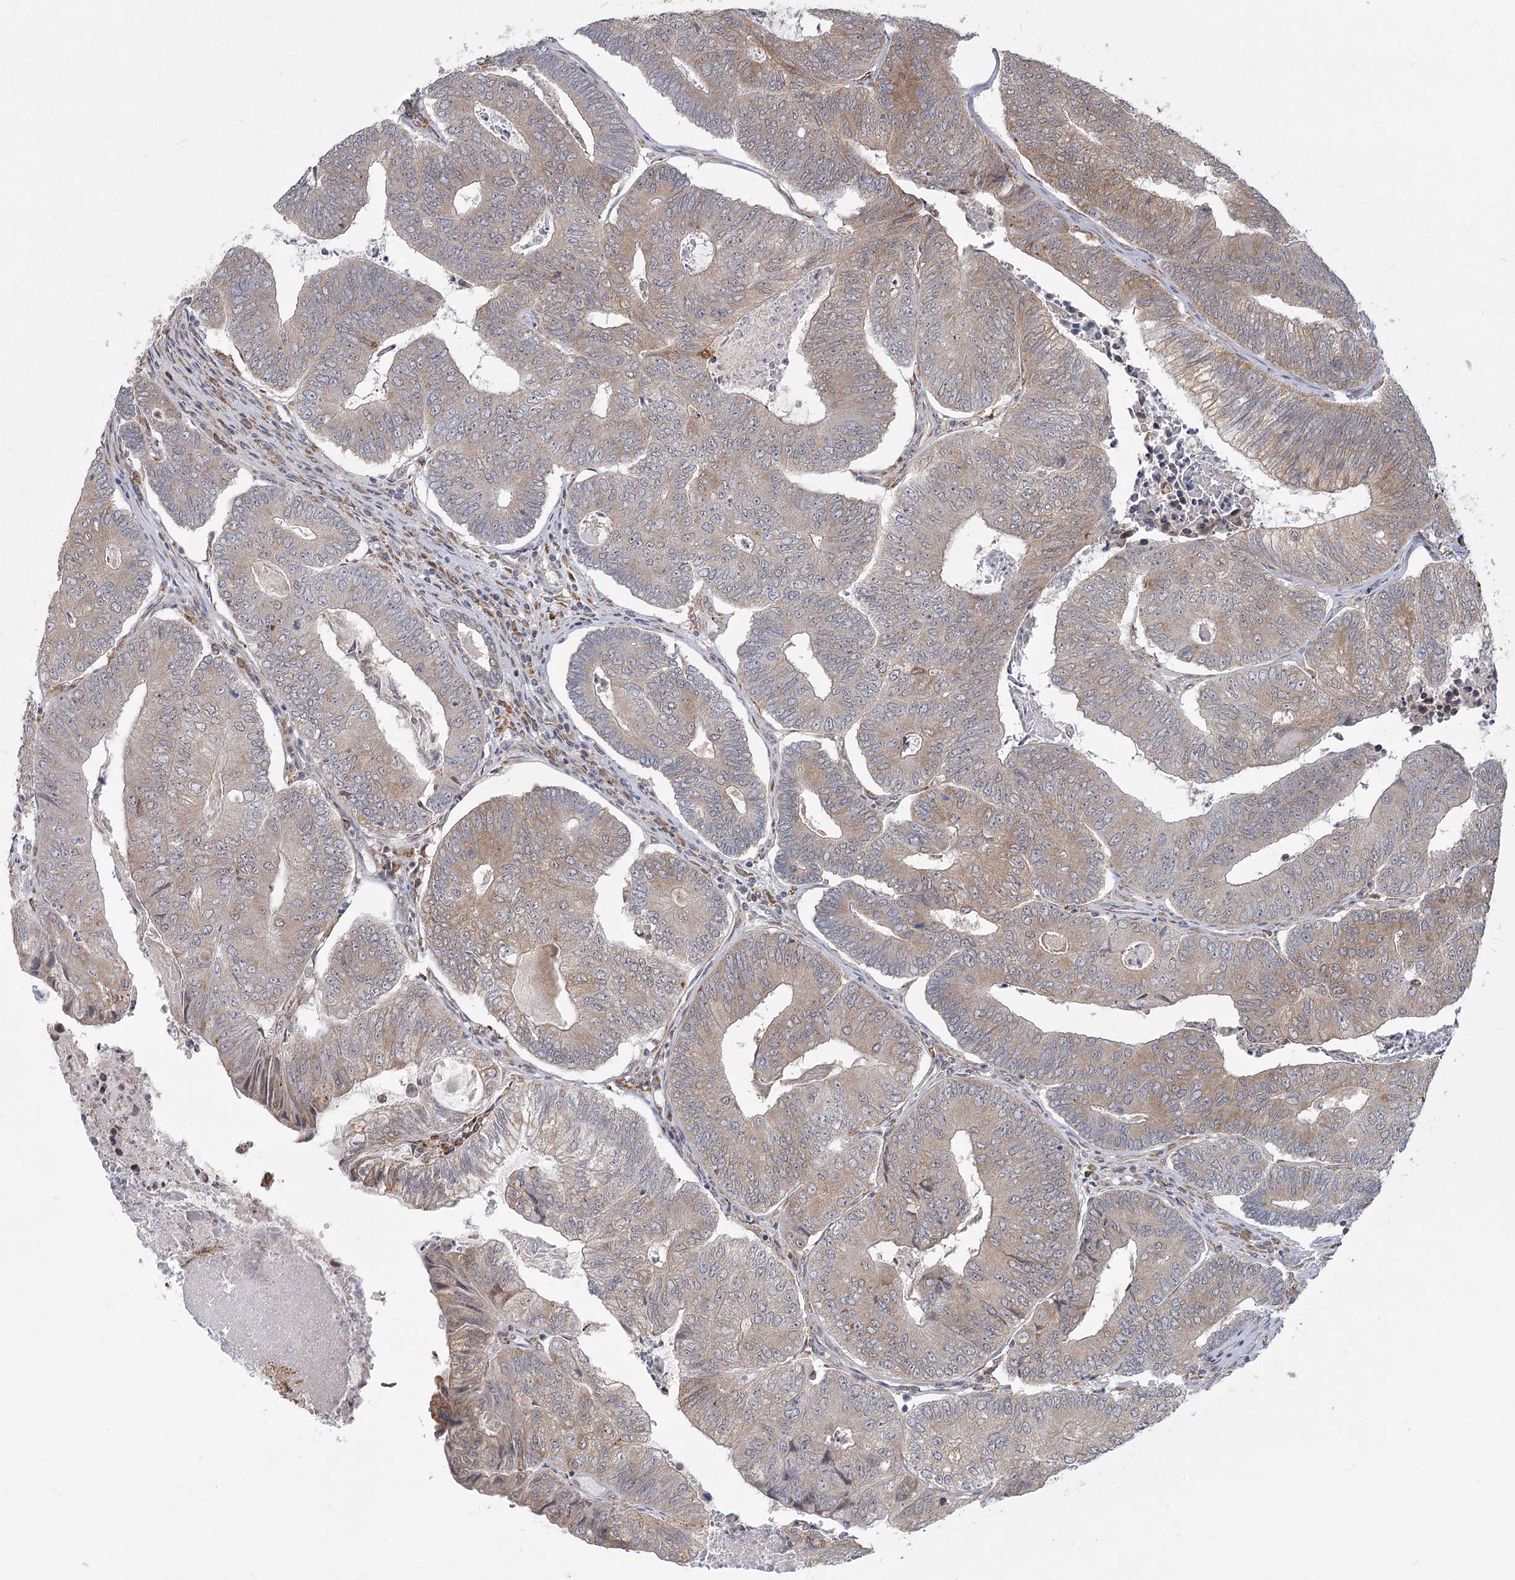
{"staining": {"intensity": "weak", "quantity": "25%-75%", "location": "cytoplasmic/membranous"}, "tissue": "colorectal cancer", "cell_type": "Tumor cells", "image_type": "cancer", "snomed": [{"axis": "morphology", "description": "Adenocarcinoma, NOS"}, {"axis": "topography", "description": "Colon"}], "caption": "Protein analysis of colorectal adenocarcinoma tissue reveals weak cytoplasmic/membranous expression in about 25%-75% of tumor cells. The staining was performed using DAB to visualize the protein expression in brown, while the nuclei were stained in blue with hematoxylin (Magnification: 20x).", "gene": "LACTB", "patient": {"sex": "female", "age": 67}}